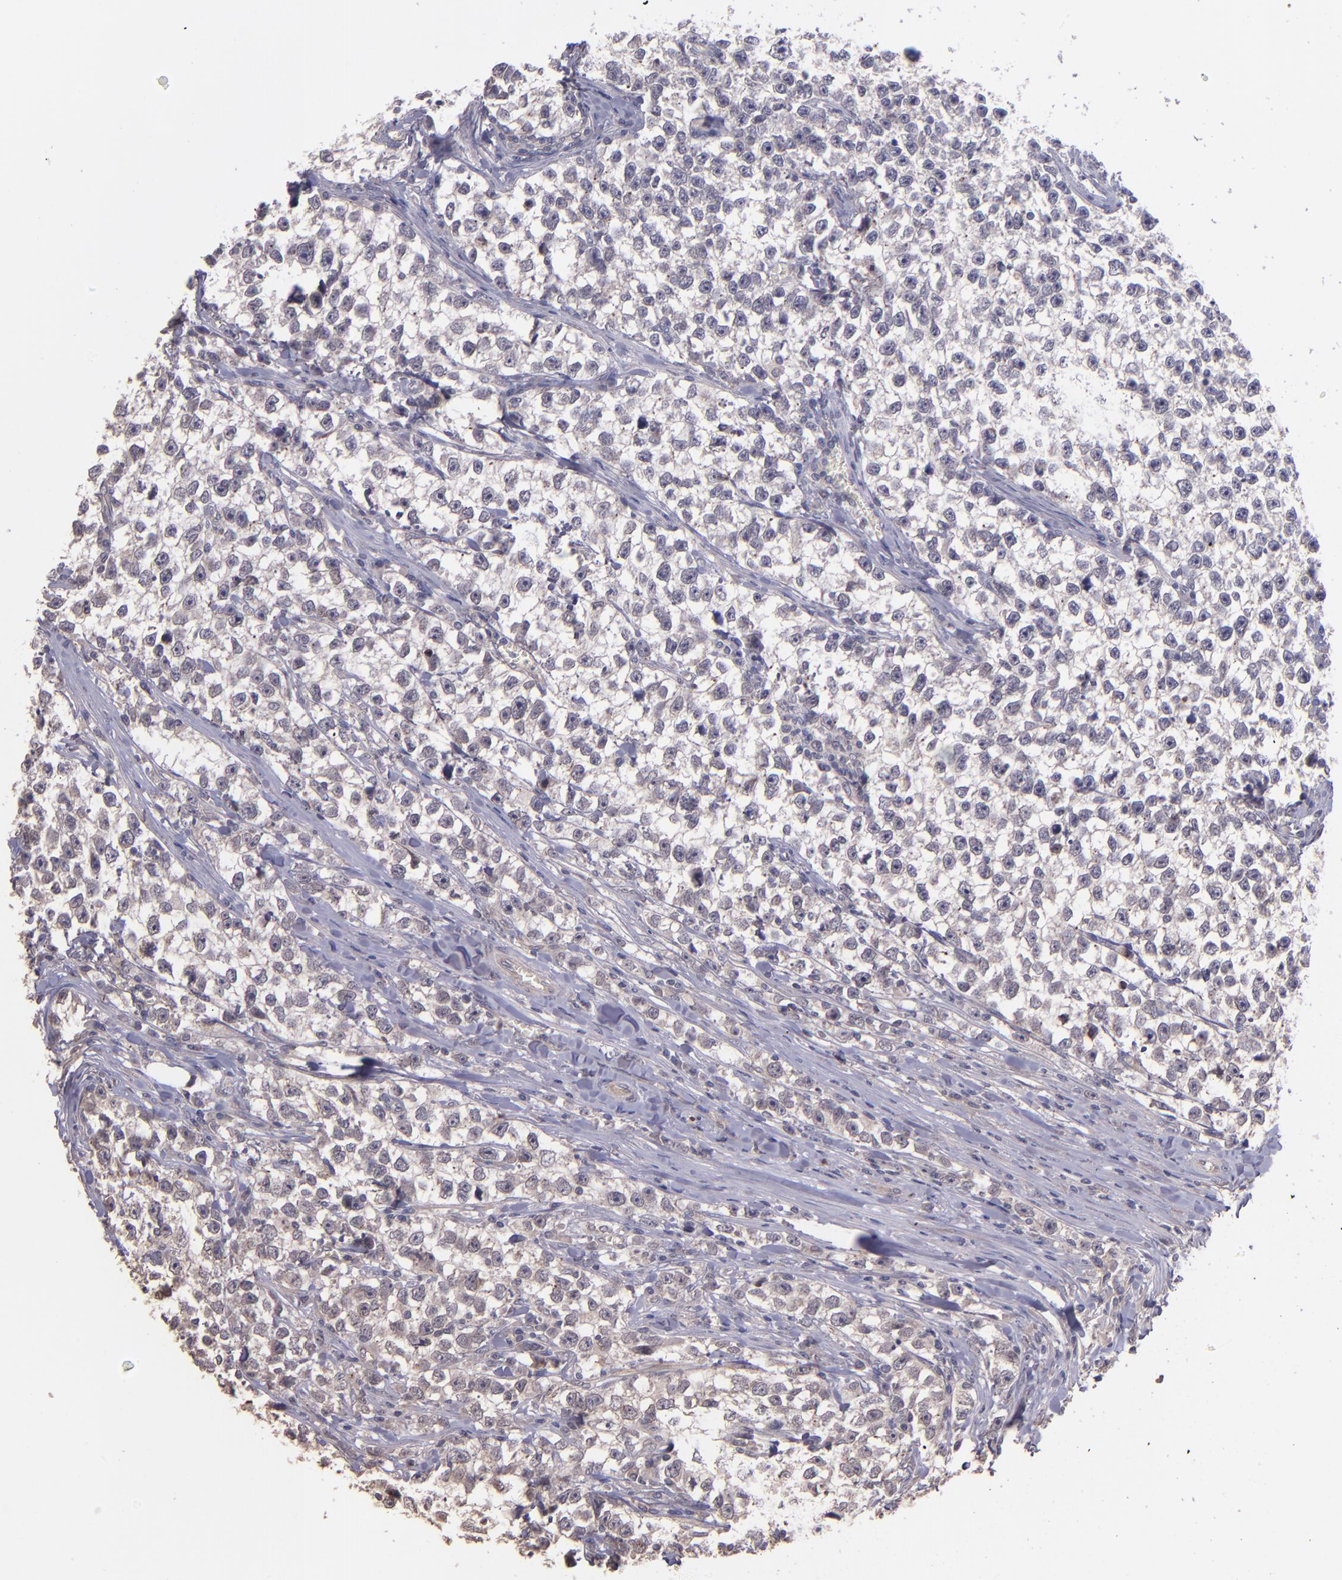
{"staining": {"intensity": "weak", "quantity": "<25%", "location": "cytoplasmic/membranous,nuclear"}, "tissue": "testis cancer", "cell_type": "Tumor cells", "image_type": "cancer", "snomed": [{"axis": "morphology", "description": "Seminoma, NOS"}, {"axis": "morphology", "description": "Carcinoma, Embryonal, NOS"}, {"axis": "topography", "description": "Testis"}], "caption": "This image is of testis cancer (embryonal carcinoma) stained with immunohistochemistry (IHC) to label a protein in brown with the nuclei are counter-stained blue. There is no staining in tumor cells.", "gene": "NUP62CL", "patient": {"sex": "male", "age": 30}}